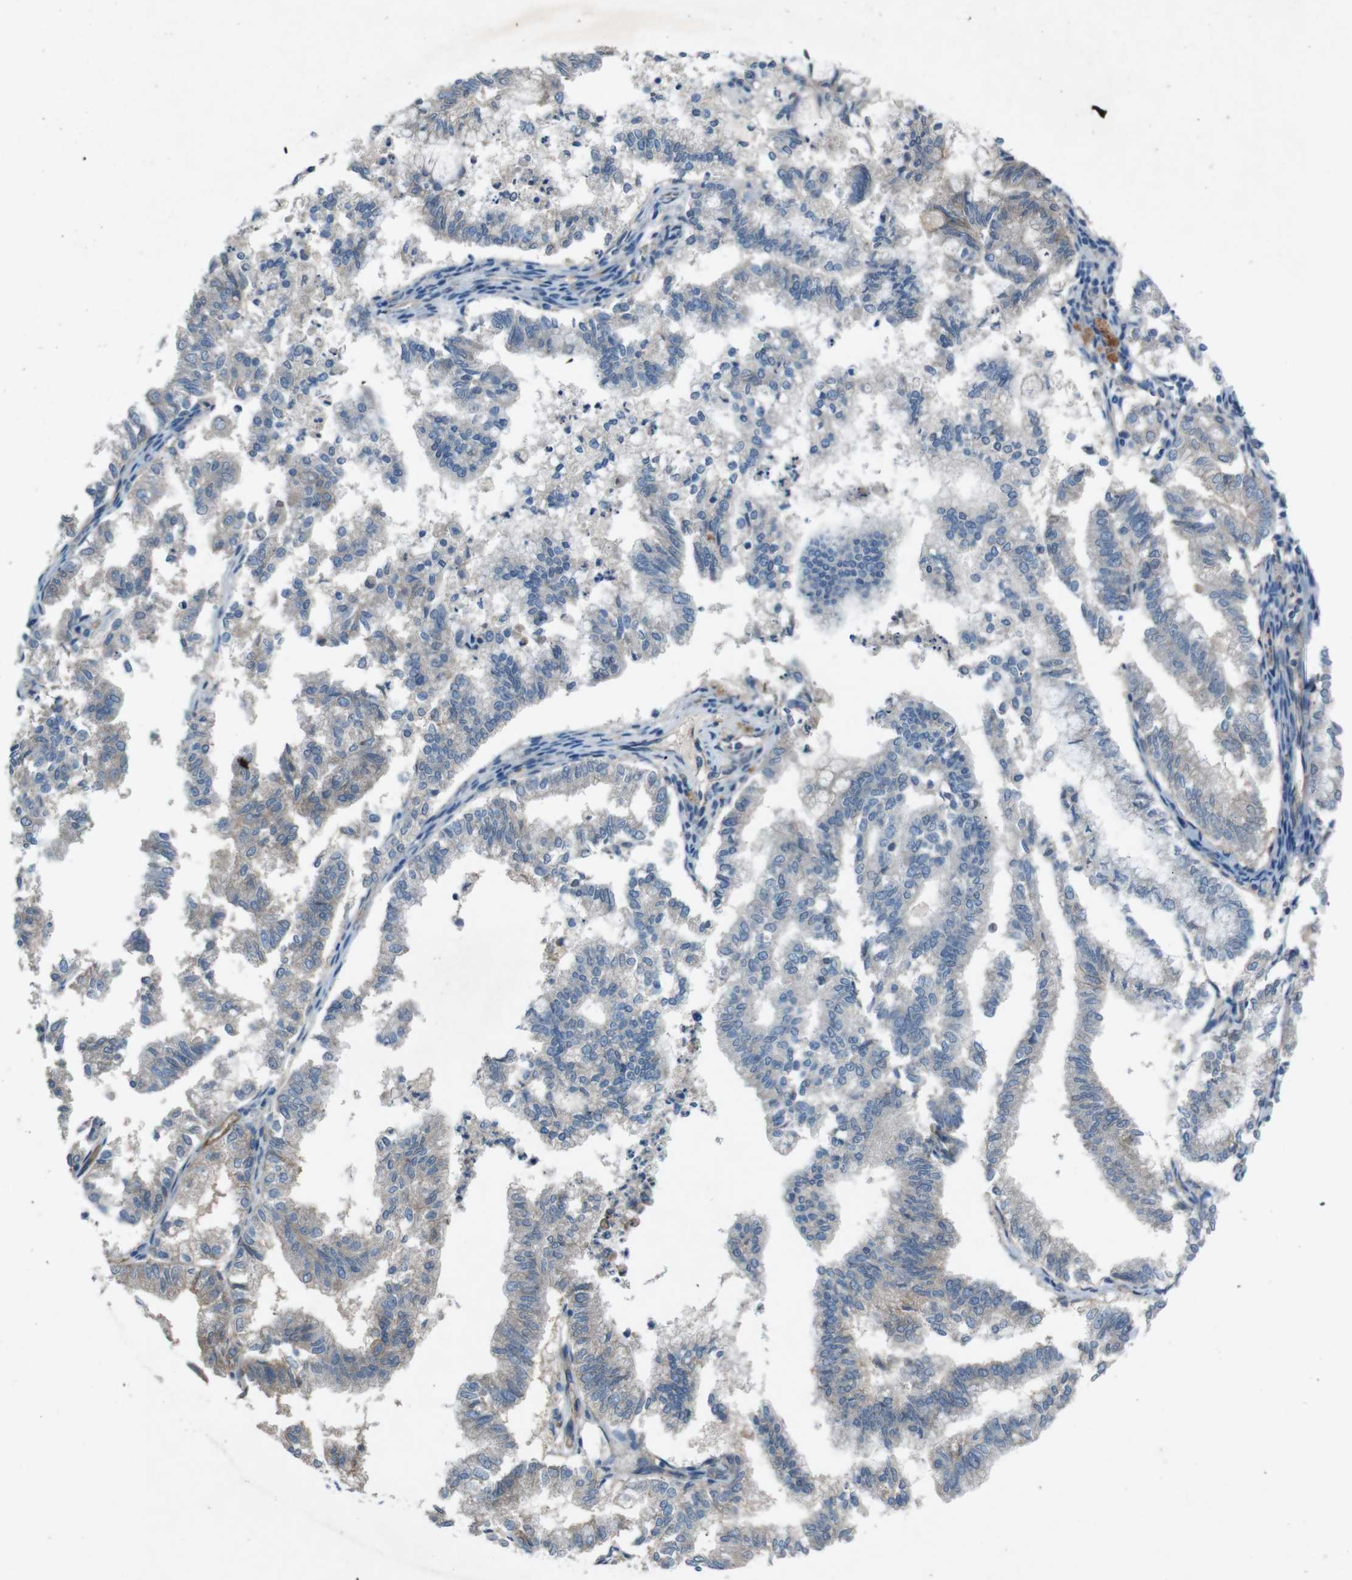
{"staining": {"intensity": "negative", "quantity": "none", "location": "none"}, "tissue": "endometrial cancer", "cell_type": "Tumor cells", "image_type": "cancer", "snomed": [{"axis": "morphology", "description": "Necrosis, NOS"}, {"axis": "morphology", "description": "Adenocarcinoma, NOS"}, {"axis": "topography", "description": "Endometrium"}], "caption": "High power microscopy histopathology image of an immunohistochemistry image of adenocarcinoma (endometrial), revealing no significant staining in tumor cells.", "gene": "PVR", "patient": {"sex": "female", "age": 79}}